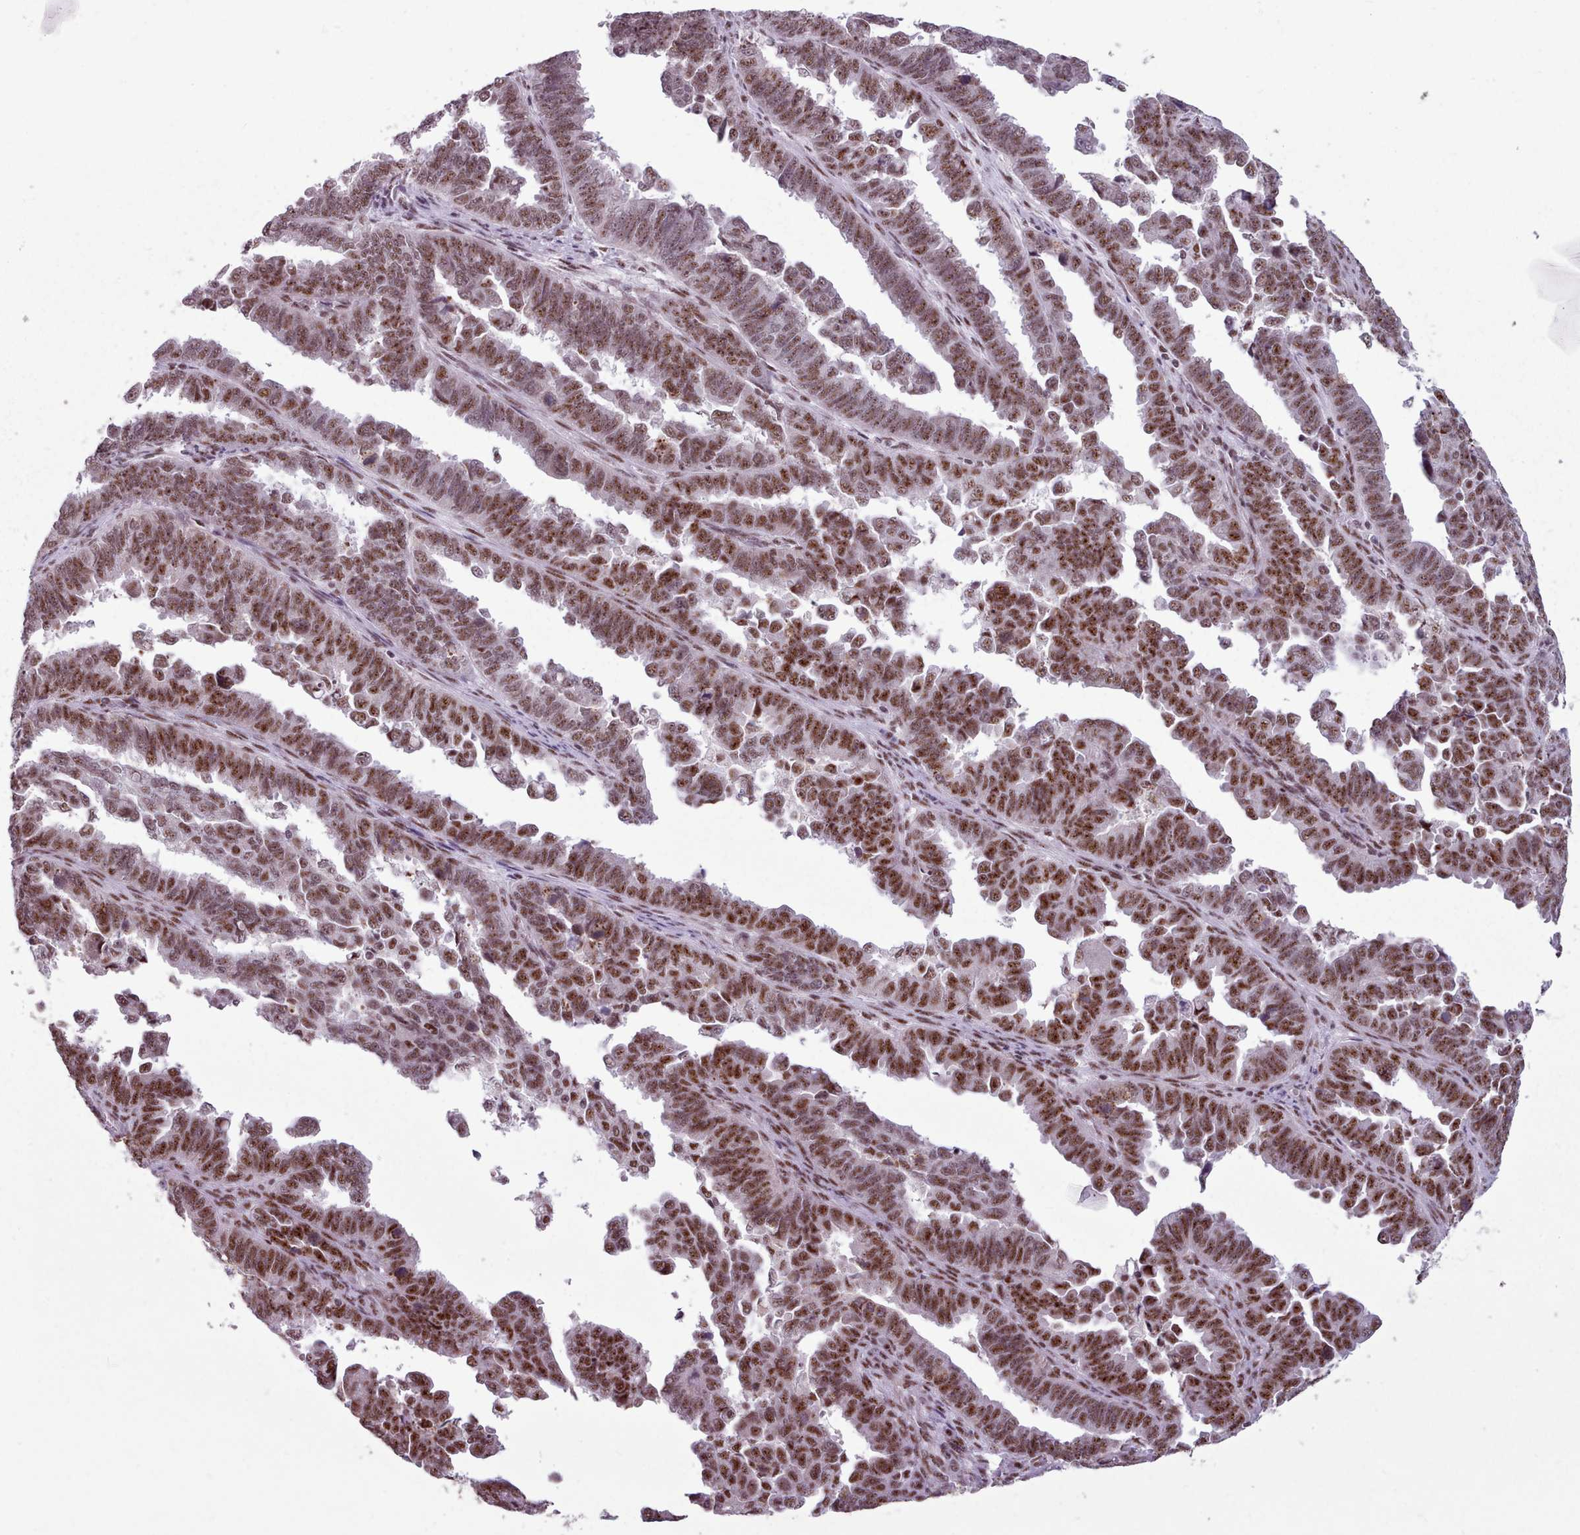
{"staining": {"intensity": "strong", "quantity": ">75%", "location": "nuclear"}, "tissue": "endometrial cancer", "cell_type": "Tumor cells", "image_type": "cancer", "snomed": [{"axis": "morphology", "description": "Adenocarcinoma, NOS"}, {"axis": "topography", "description": "Endometrium"}], "caption": "Protein expression analysis of endometrial cancer exhibits strong nuclear positivity in approximately >75% of tumor cells. (DAB (3,3'-diaminobenzidine) IHC, brown staining for protein, blue staining for nuclei).", "gene": "SRRM1", "patient": {"sex": "female", "age": 75}}